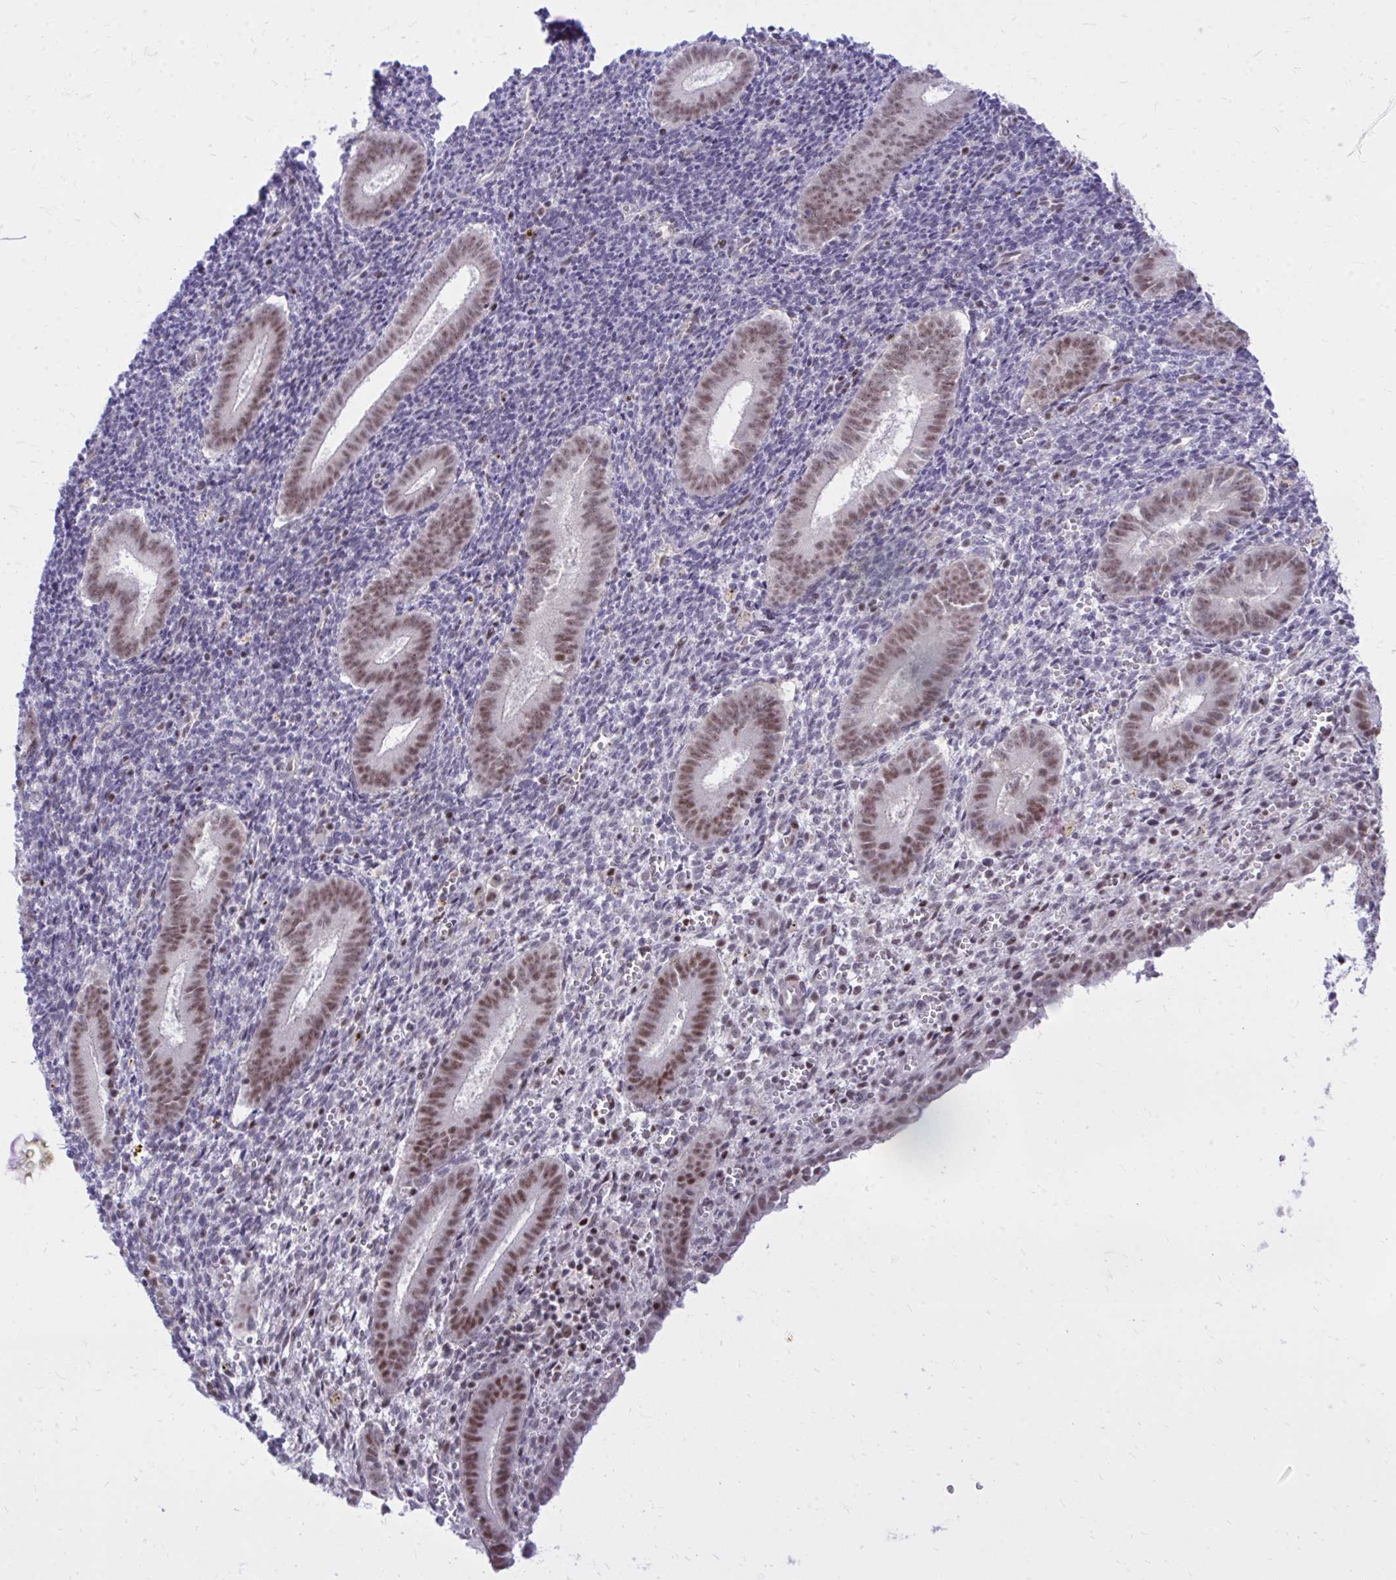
{"staining": {"intensity": "moderate", "quantity": "<25%", "location": "nuclear"}, "tissue": "endometrium", "cell_type": "Cells in endometrial stroma", "image_type": "normal", "snomed": [{"axis": "morphology", "description": "Normal tissue, NOS"}, {"axis": "topography", "description": "Endometrium"}], "caption": "Immunohistochemical staining of unremarkable human endometrium demonstrates moderate nuclear protein expression in about <25% of cells in endometrial stroma.", "gene": "C14orf39", "patient": {"sex": "female", "age": 25}}